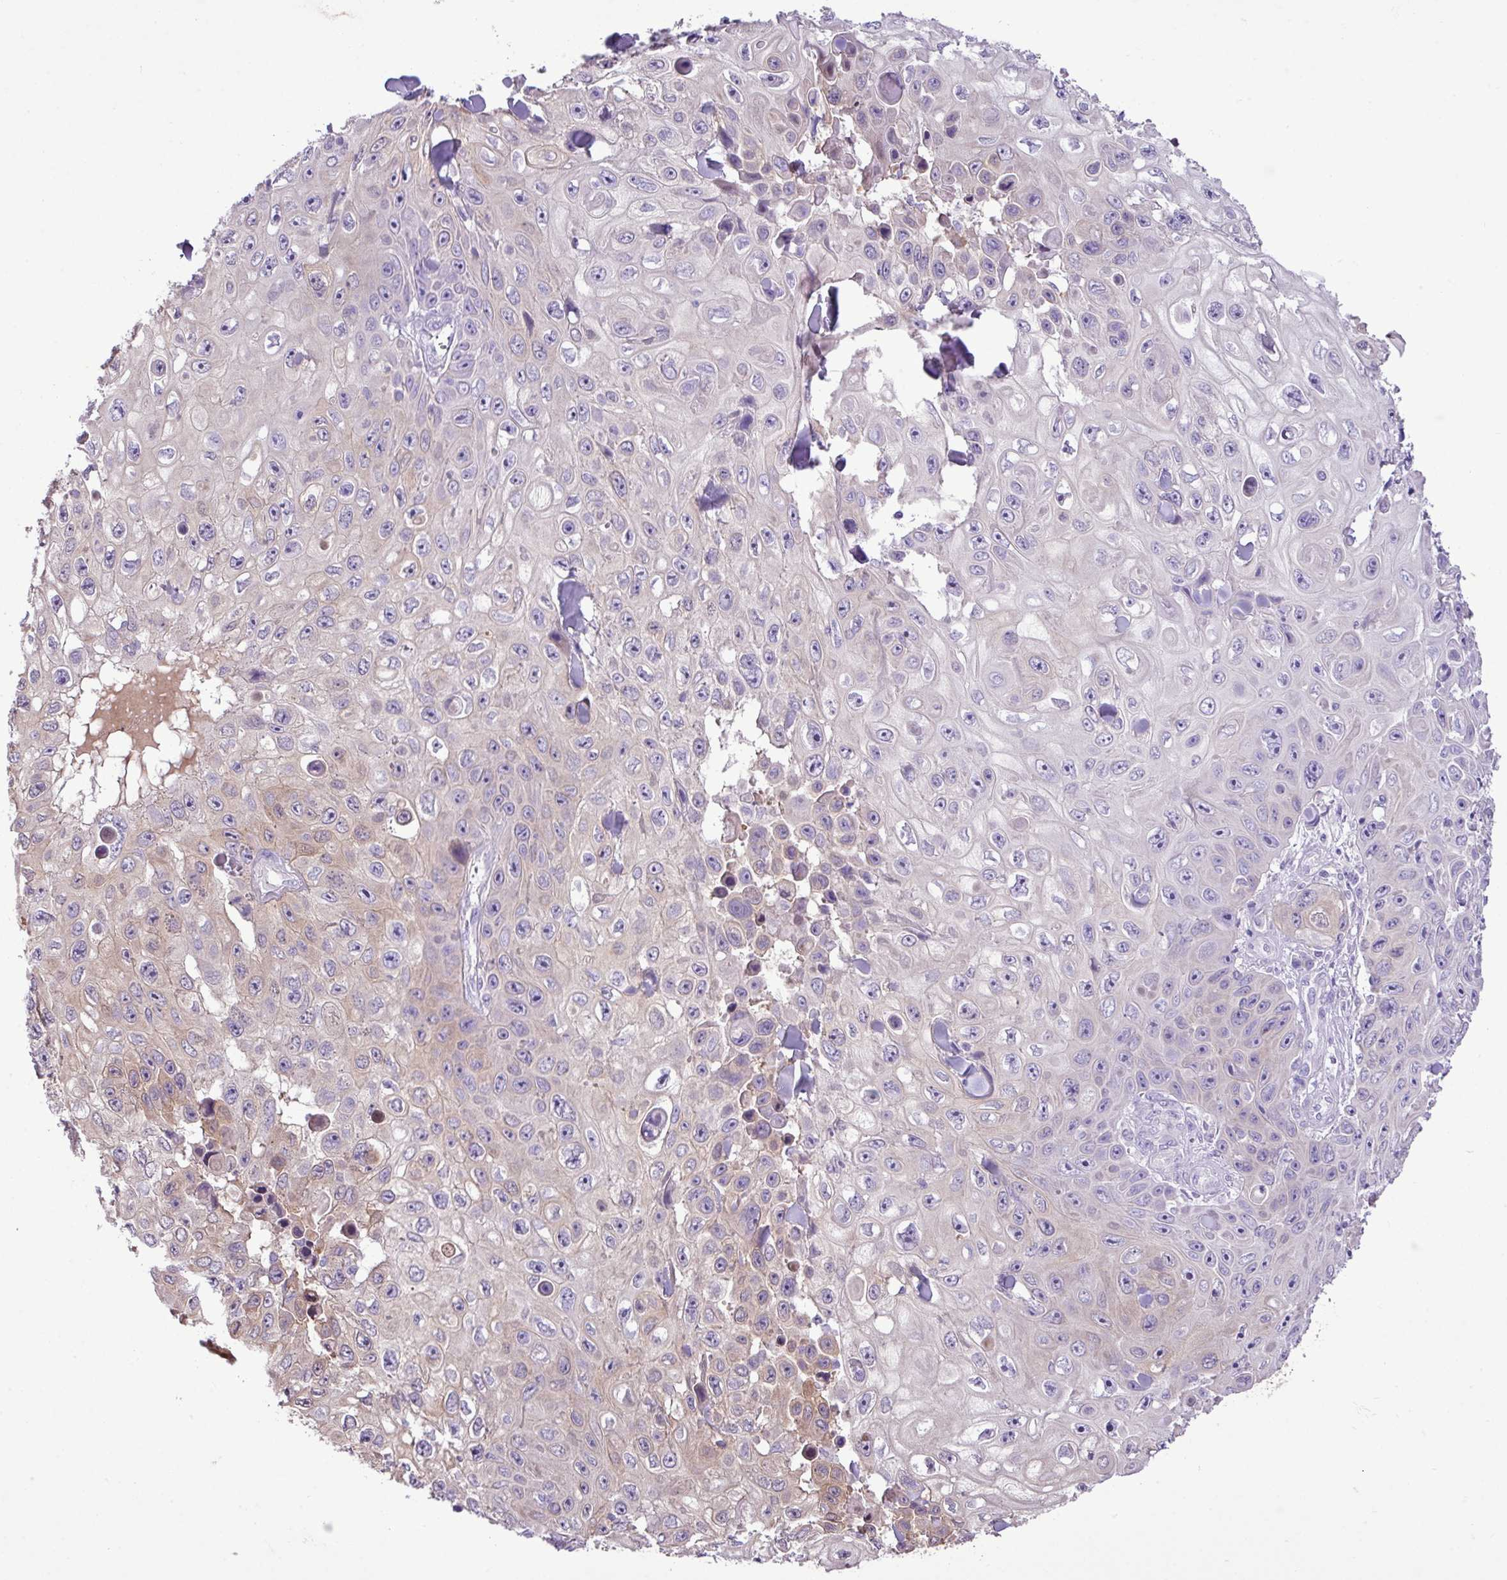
{"staining": {"intensity": "weak", "quantity": "<25%", "location": "cytoplasmic/membranous"}, "tissue": "skin cancer", "cell_type": "Tumor cells", "image_type": "cancer", "snomed": [{"axis": "morphology", "description": "Squamous cell carcinoma, NOS"}, {"axis": "topography", "description": "Skin"}], "caption": "Tumor cells show no significant protein positivity in squamous cell carcinoma (skin). (Stains: DAB (3,3'-diaminobenzidine) immunohistochemistry with hematoxylin counter stain, Microscopy: brightfield microscopy at high magnification).", "gene": "ZSCAN5A", "patient": {"sex": "male", "age": 82}}